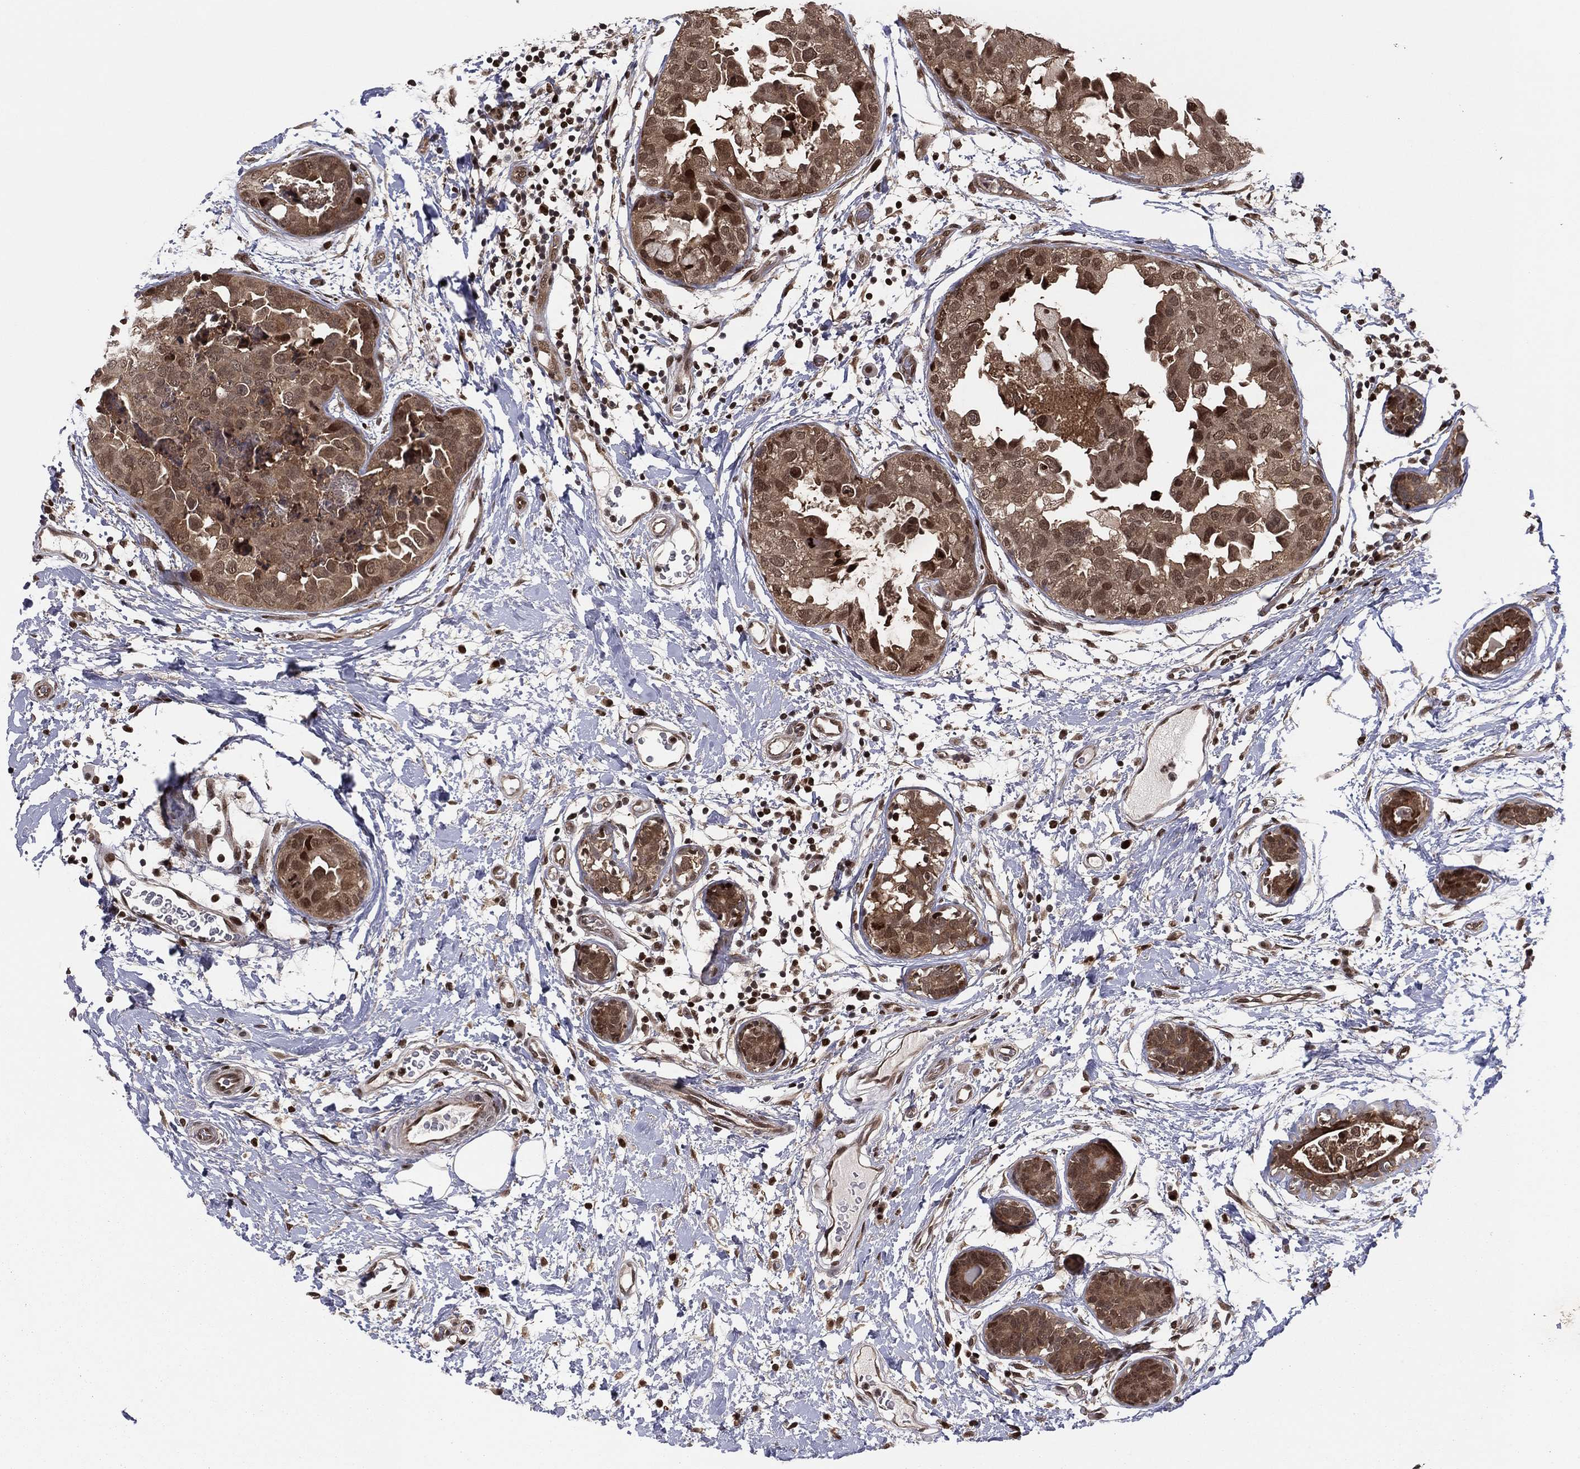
{"staining": {"intensity": "moderate", "quantity": ">75%", "location": "cytoplasmic/membranous,nuclear"}, "tissue": "breast cancer", "cell_type": "Tumor cells", "image_type": "cancer", "snomed": [{"axis": "morphology", "description": "Normal tissue, NOS"}, {"axis": "morphology", "description": "Duct carcinoma"}, {"axis": "topography", "description": "Breast"}], "caption": "Breast cancer (intraductal carcinoma) stained with a brown dye displays moderate cytoplasmic/membranous and nuclear positive positivity in about >75% of tumor cells.", "gene": "PSMA1", "patient": {"sex": "female", "age": 40}}